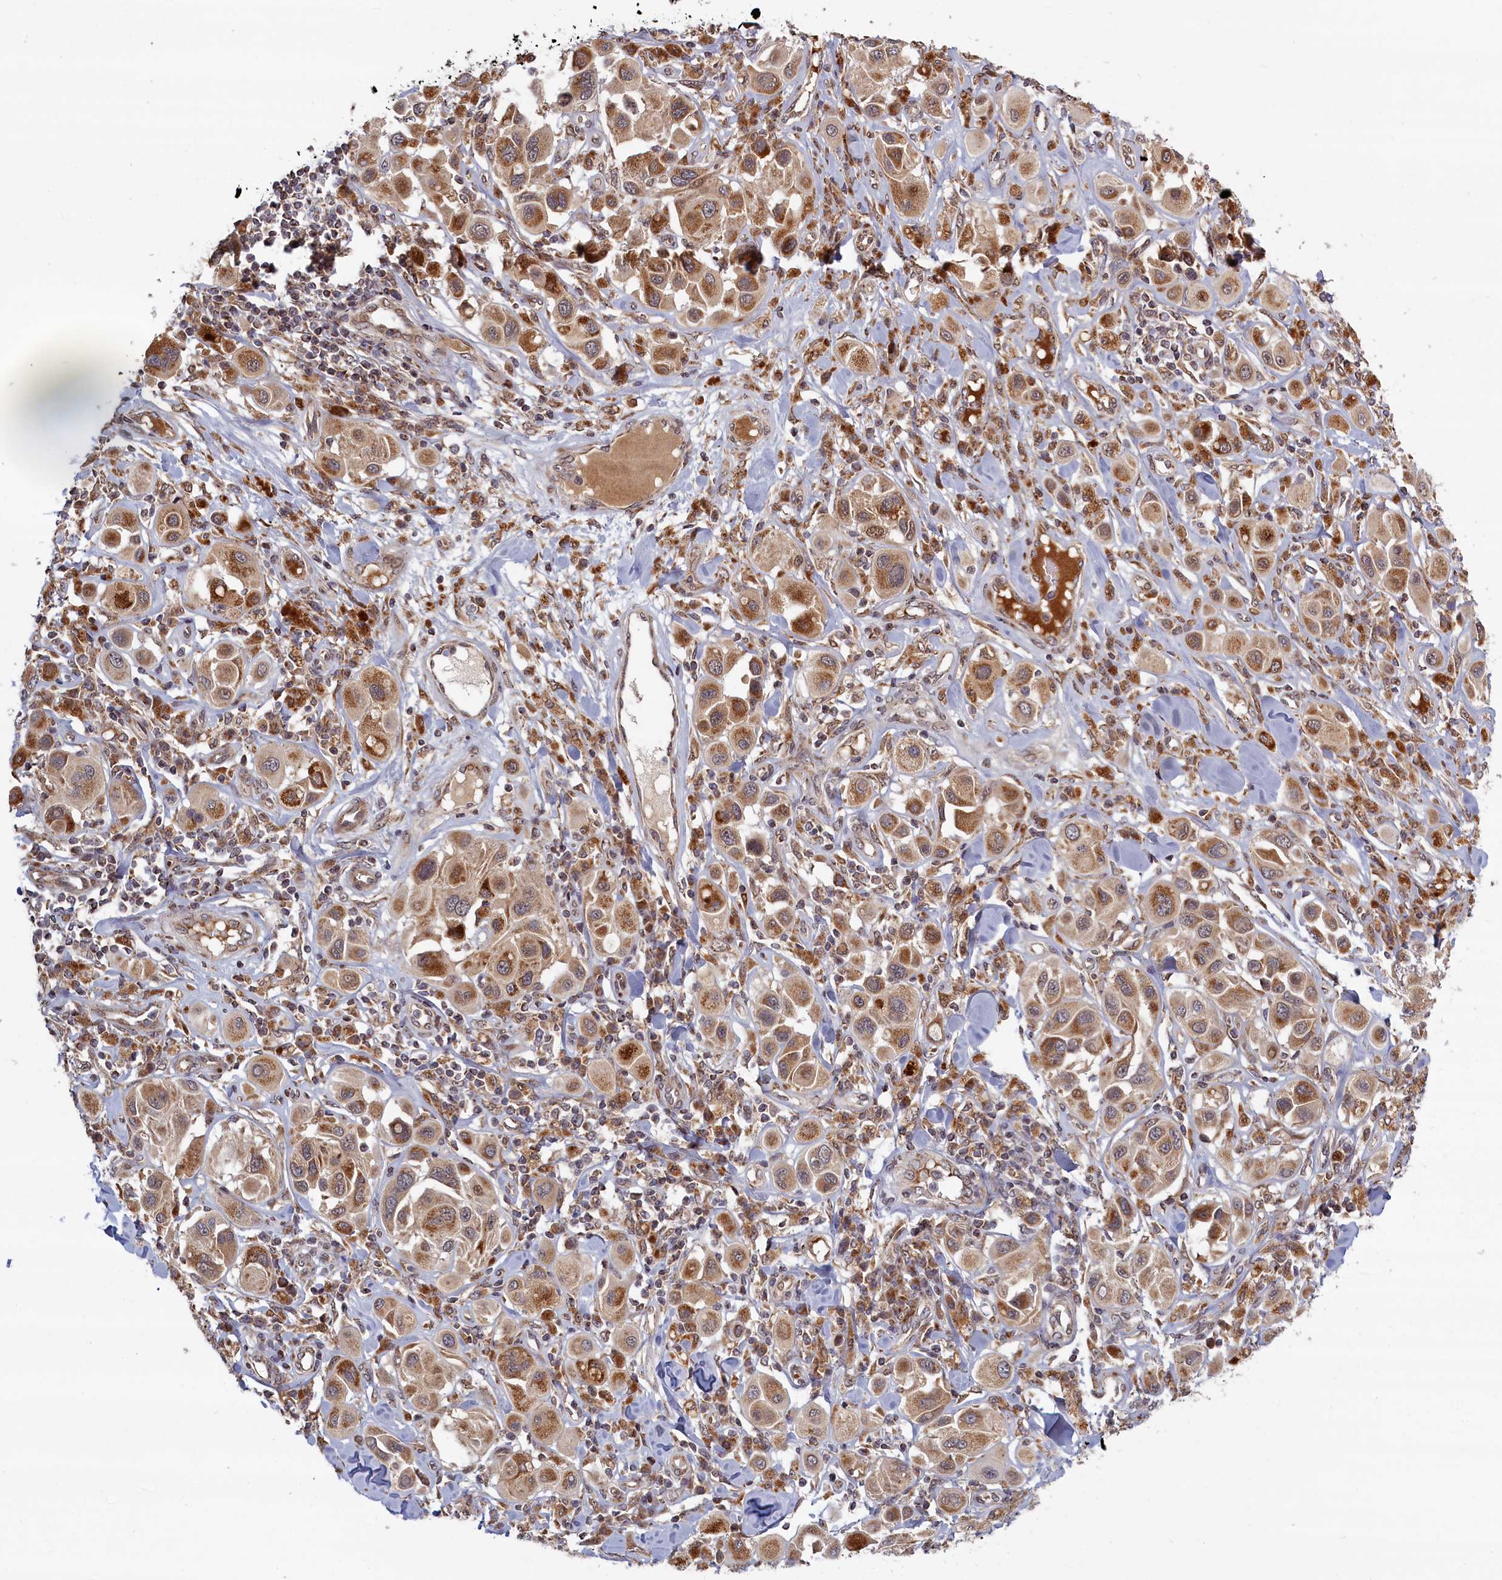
{"staining": {"intensity": "moderate", "quantity": ">75%", "location": "cytoplasmic/membranous"}, "tissue": "melanoma", "cell_type": "Tumor cells", "image_type": "cancer", "snomed": [{"axis": "morphology", "description": "Malignant melanoma, Metastatic site"}, {"axis": "topography", "description": "Skin"}], "caption": "A brown stain shows moderate cytoplasmic/membranous expression of a protein in malignant melanoma (metastatic site) tumor cells.", "gene": "PLA2G10", "patient": {"sex": "male", "age": 41}}